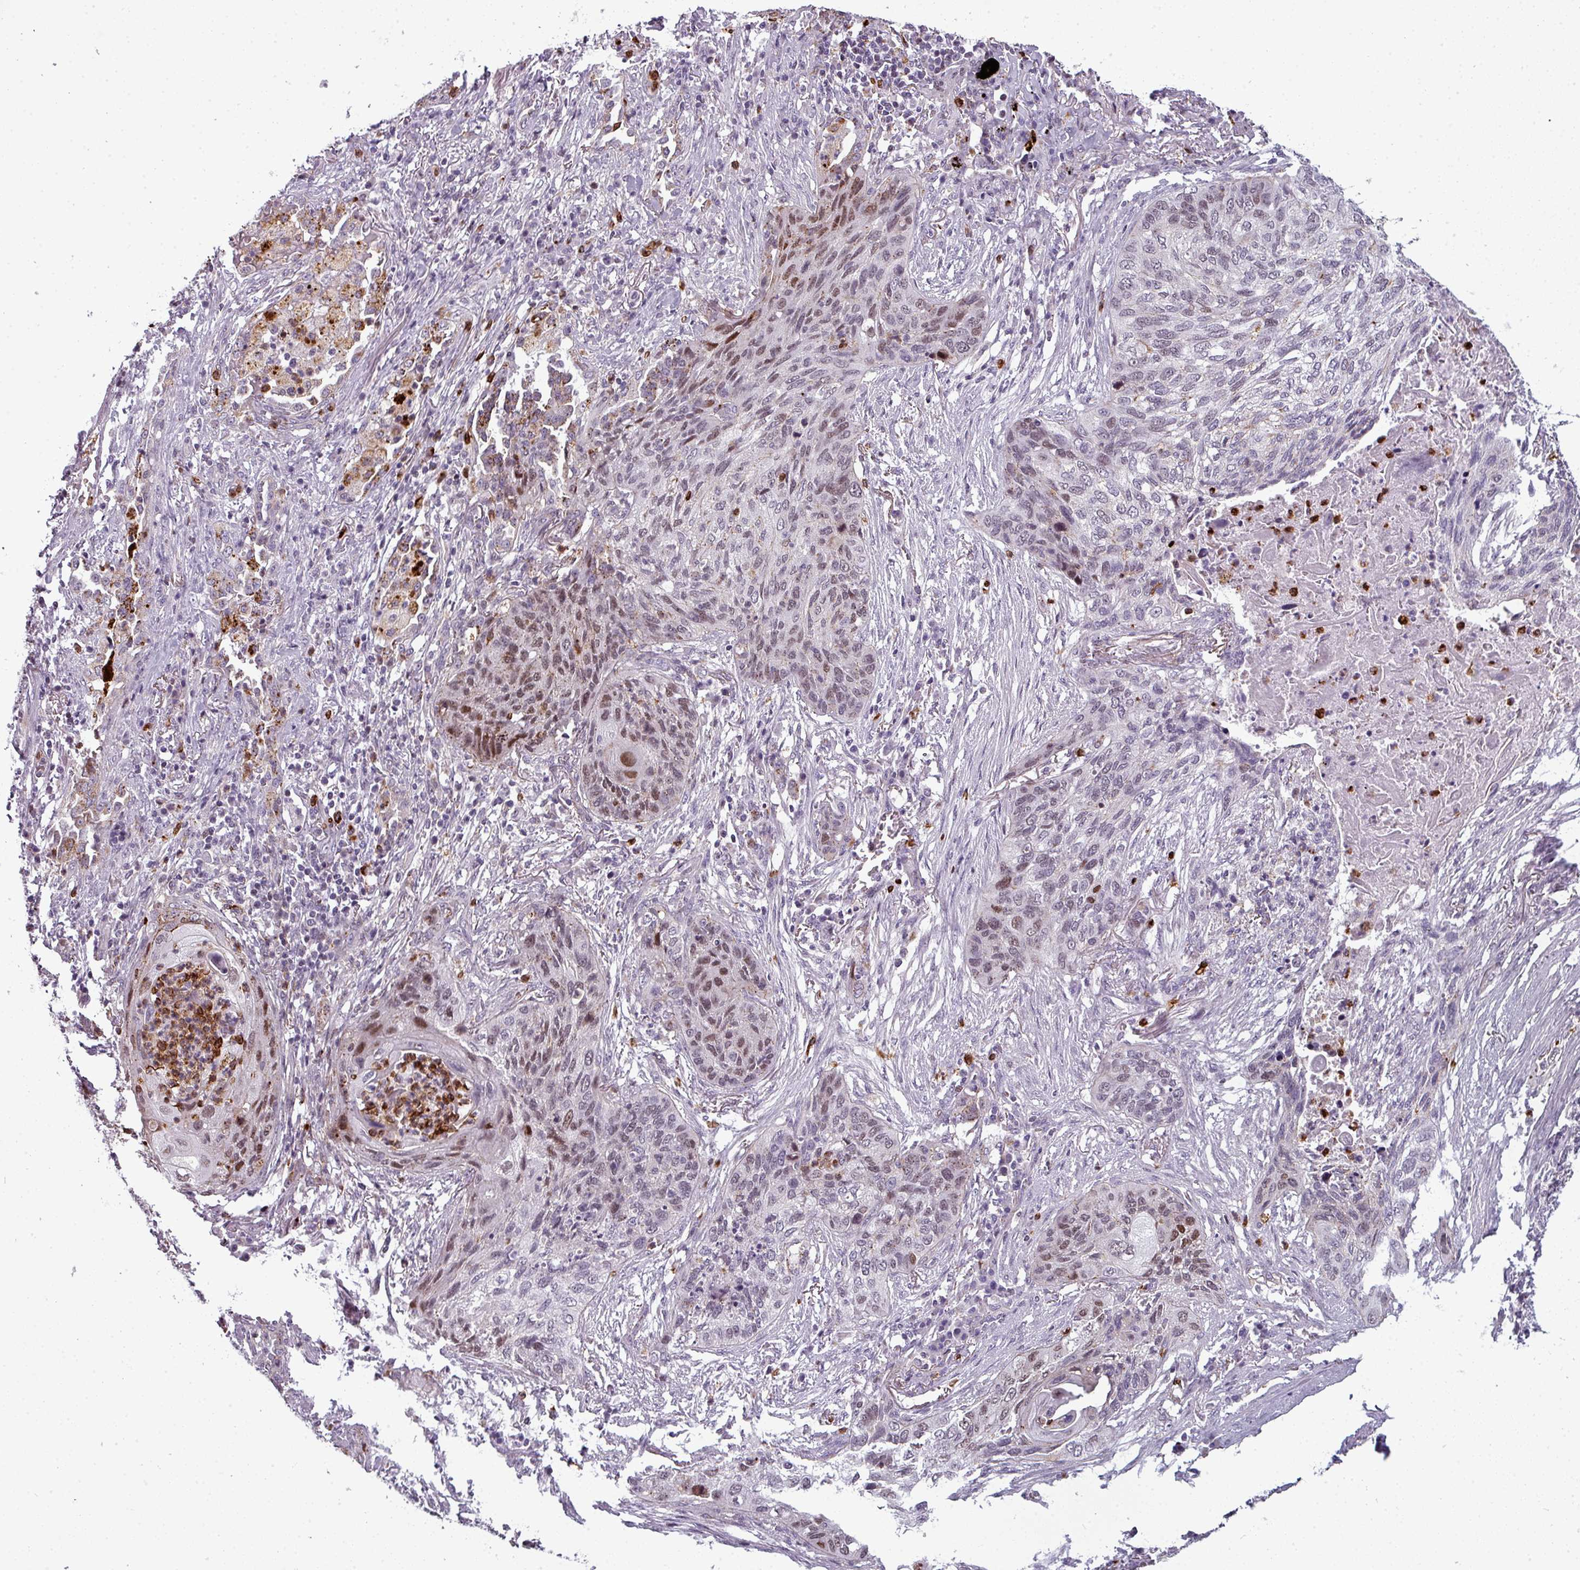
{"staining": {"intensity": "moderate", "quantity": "<25%", "location": "nuclear"}, "tissue": "lung cancer", "cell_type": "Tumor cells", "image_type": "cancer", "snomed": [{"axis": "morphology", "description": "Squamous cell carcinoma, NOS"}, {"axis": "topography", "description": "Lung"}], "caption": "Immunohistochemistry (IHC) of human lung squamous cell carcinoma demonstrates low levels of moderate nuclear positivity in about <25% of tumor cells.", "gene": "TMEFF1", "patient": {"sex": "female", "age": 63}}